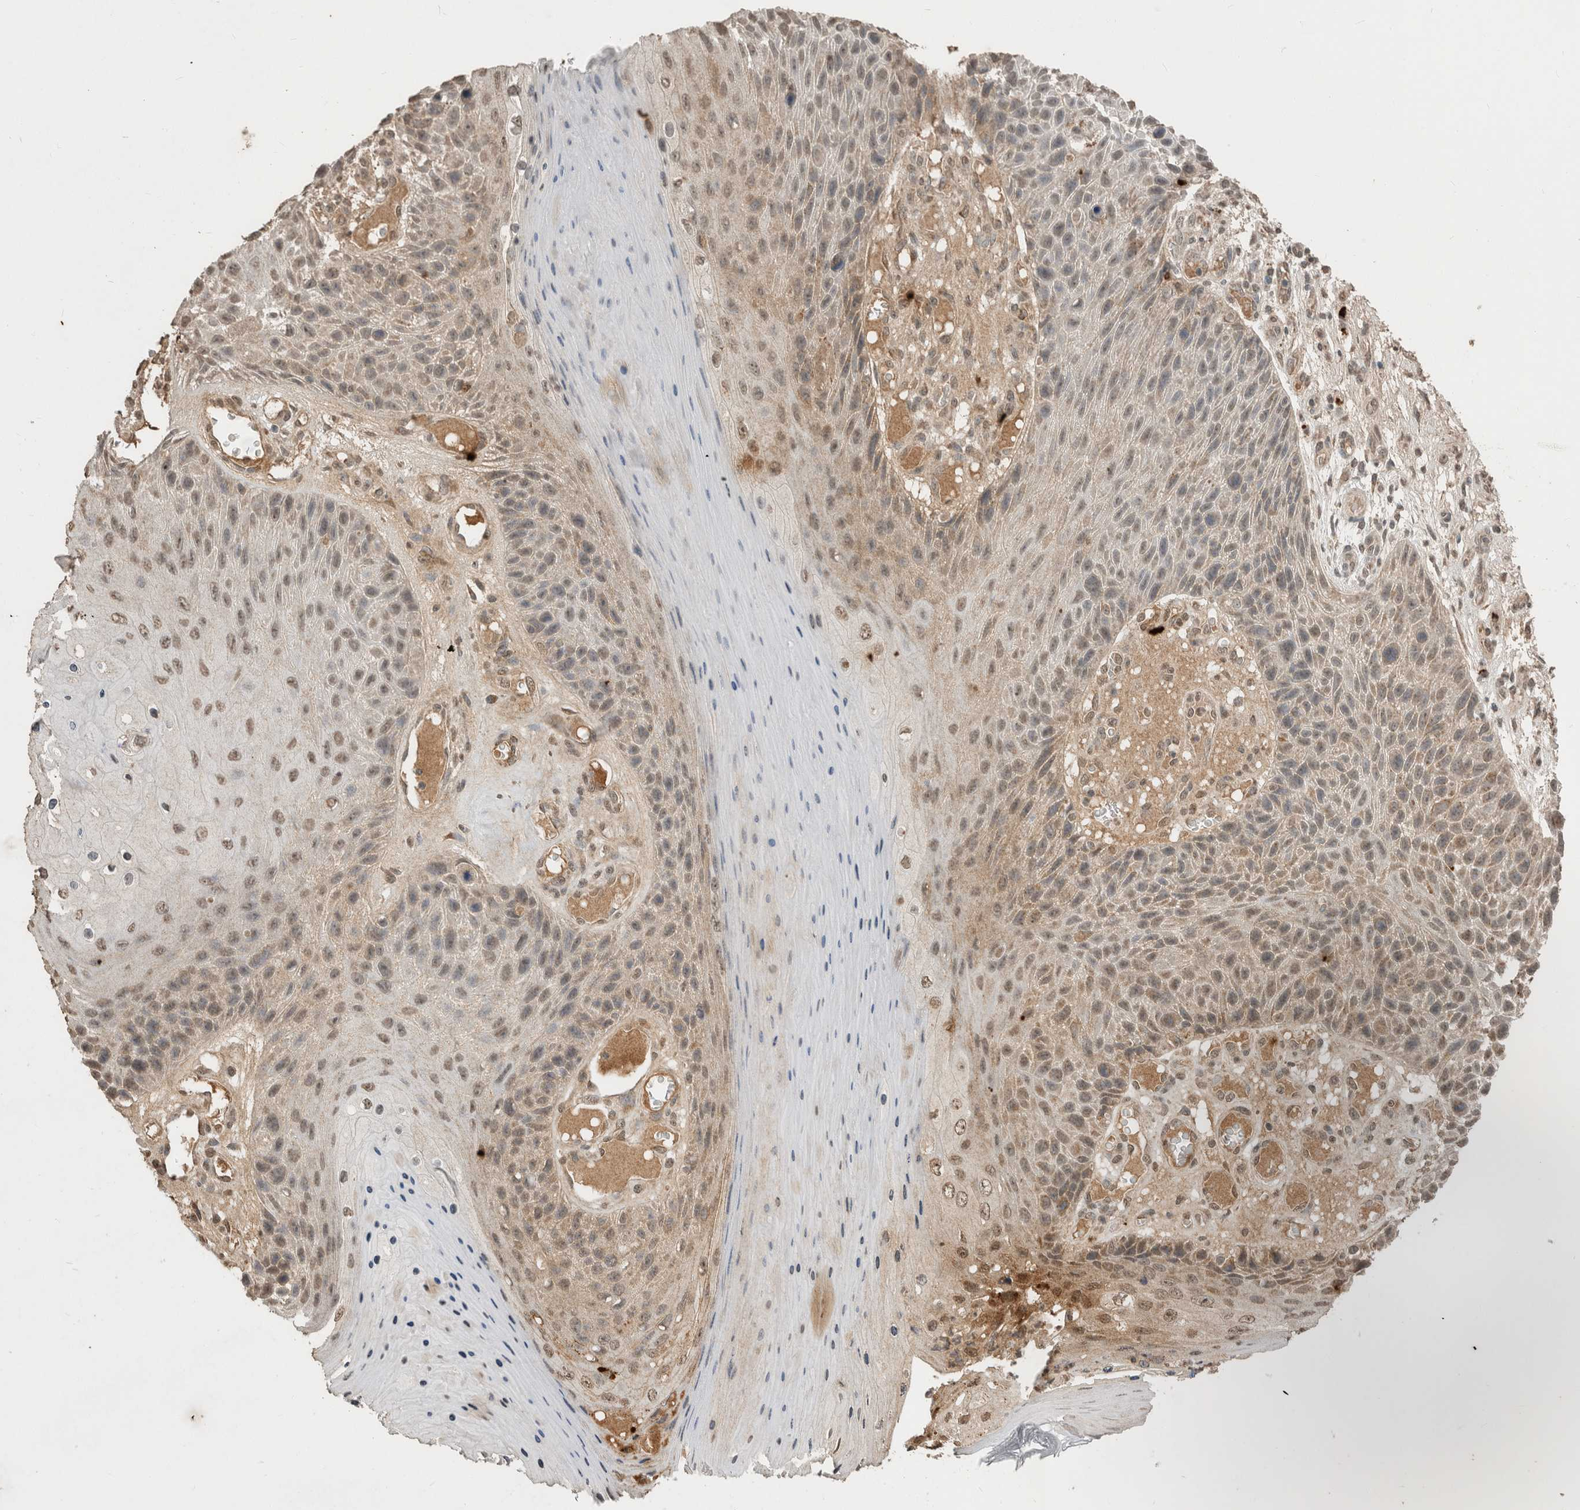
{"staining": {"intensity": "moderate", "quantity": "<25%", "location": "cytoplasmic/membranous,nuclear"}, "tissue": "skin cancer", "cell_type": "Tumor cells", "image_type": "cancer", "snomed": [{"axis": "morphology", "description": "Squamous cell carcinoma, NOS"}, {"axis": "topography", "description": "Skin"}], "caption": "Skin cancer was stained to show a protein in brown. There is low levels of moderate cytoplasmic/membranous and nuclear positivity in approximately <25% of tumor cells.", "gene": "FAM3A", "patient": {"sex": "female", "age": 88}}